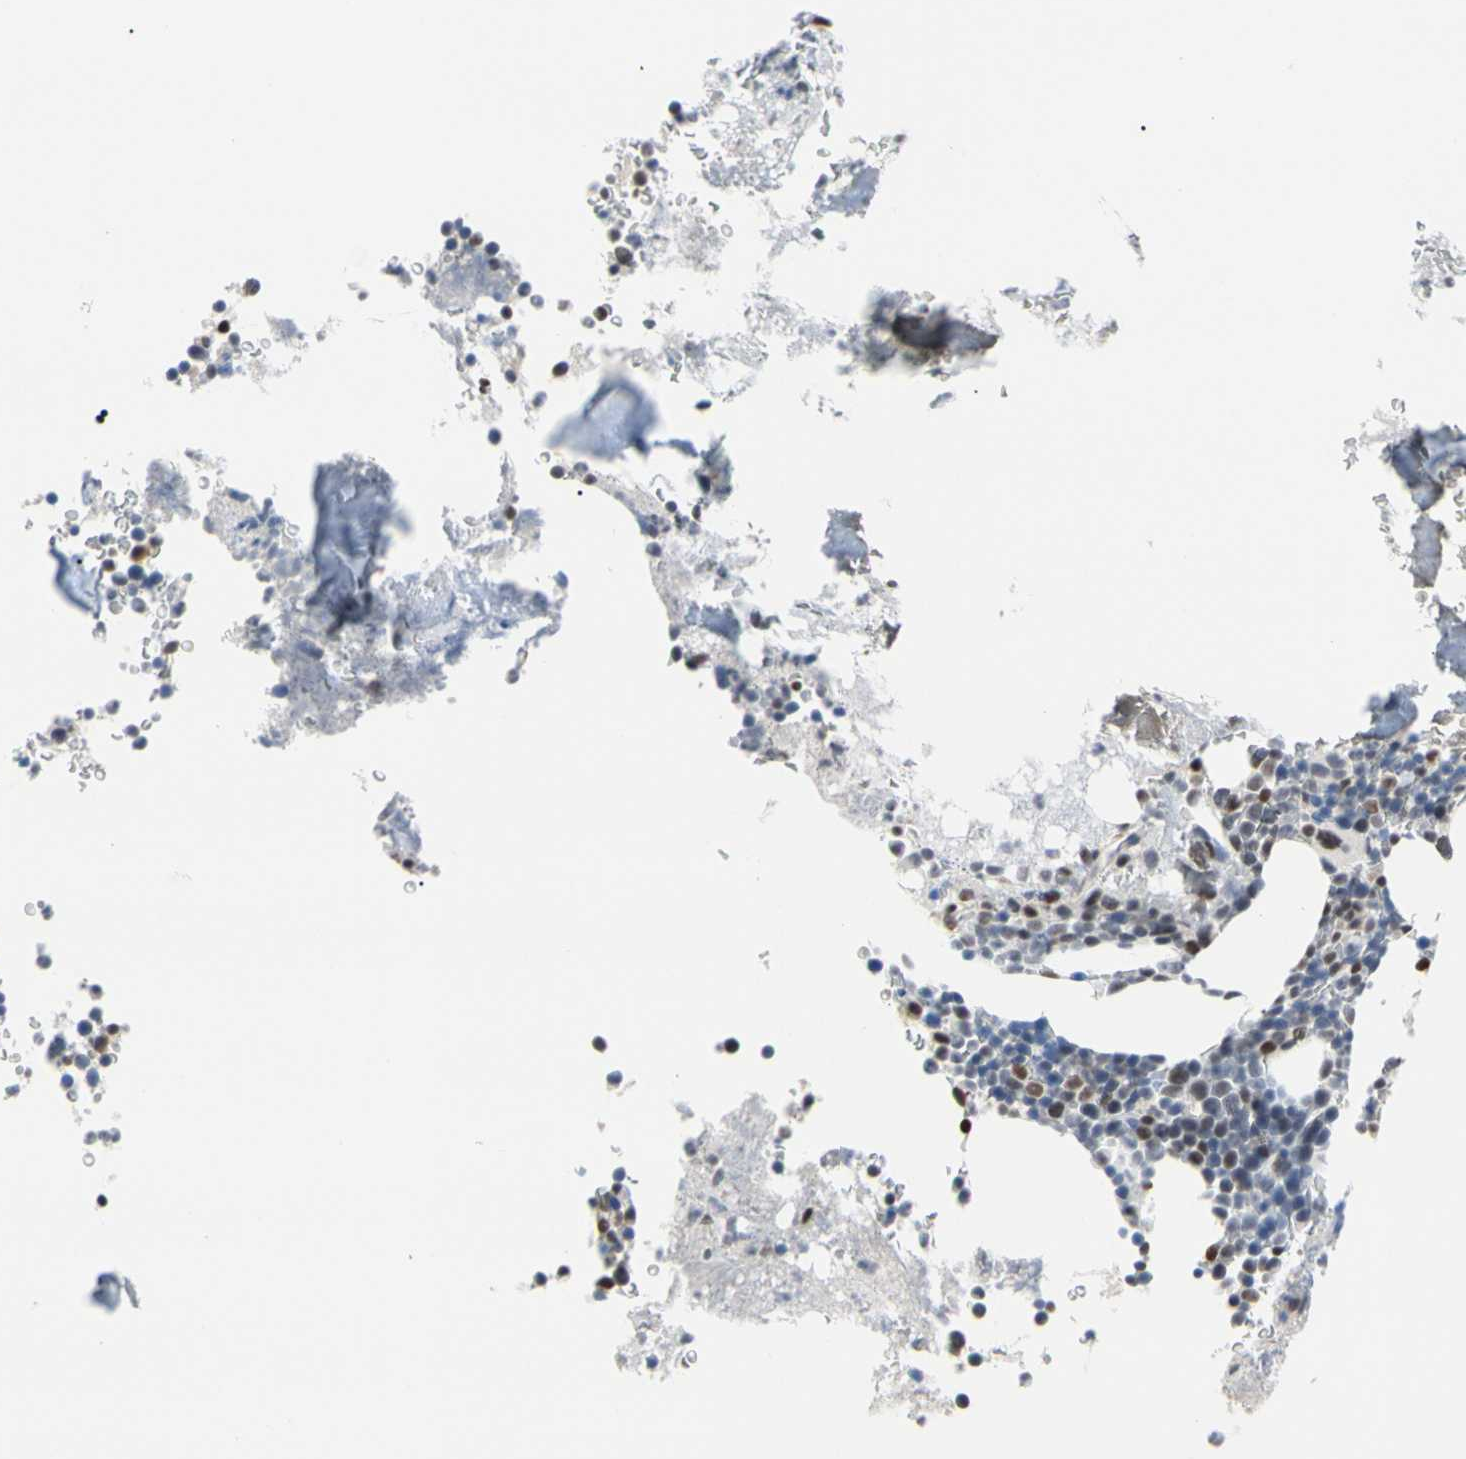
{"staining": {"intensity": "moderate", "quantity": "<25%", "location": "nuclear"}, "tissue": "bone marrow", "cell_type": "Hematopoietic cells", "image_type": "normal", "snomed": [{"axis": "morphology", "description": "Normal tissue, NOS"}, {"axis": "topography", "description": "Bone marrow"}], "caption": "Normal bone marrow was stained to show a protein in brown. There is low levels of moderate nuclear staining in about <25% of hematopoietic cells. Using DAB (3,3'-diaminobenzidine) (brown) and hematoxylin (blue) stains, captured at high magnification using brightfield microscopy.", "gene": "FAM98B", "patient": {"sex": "male"}}